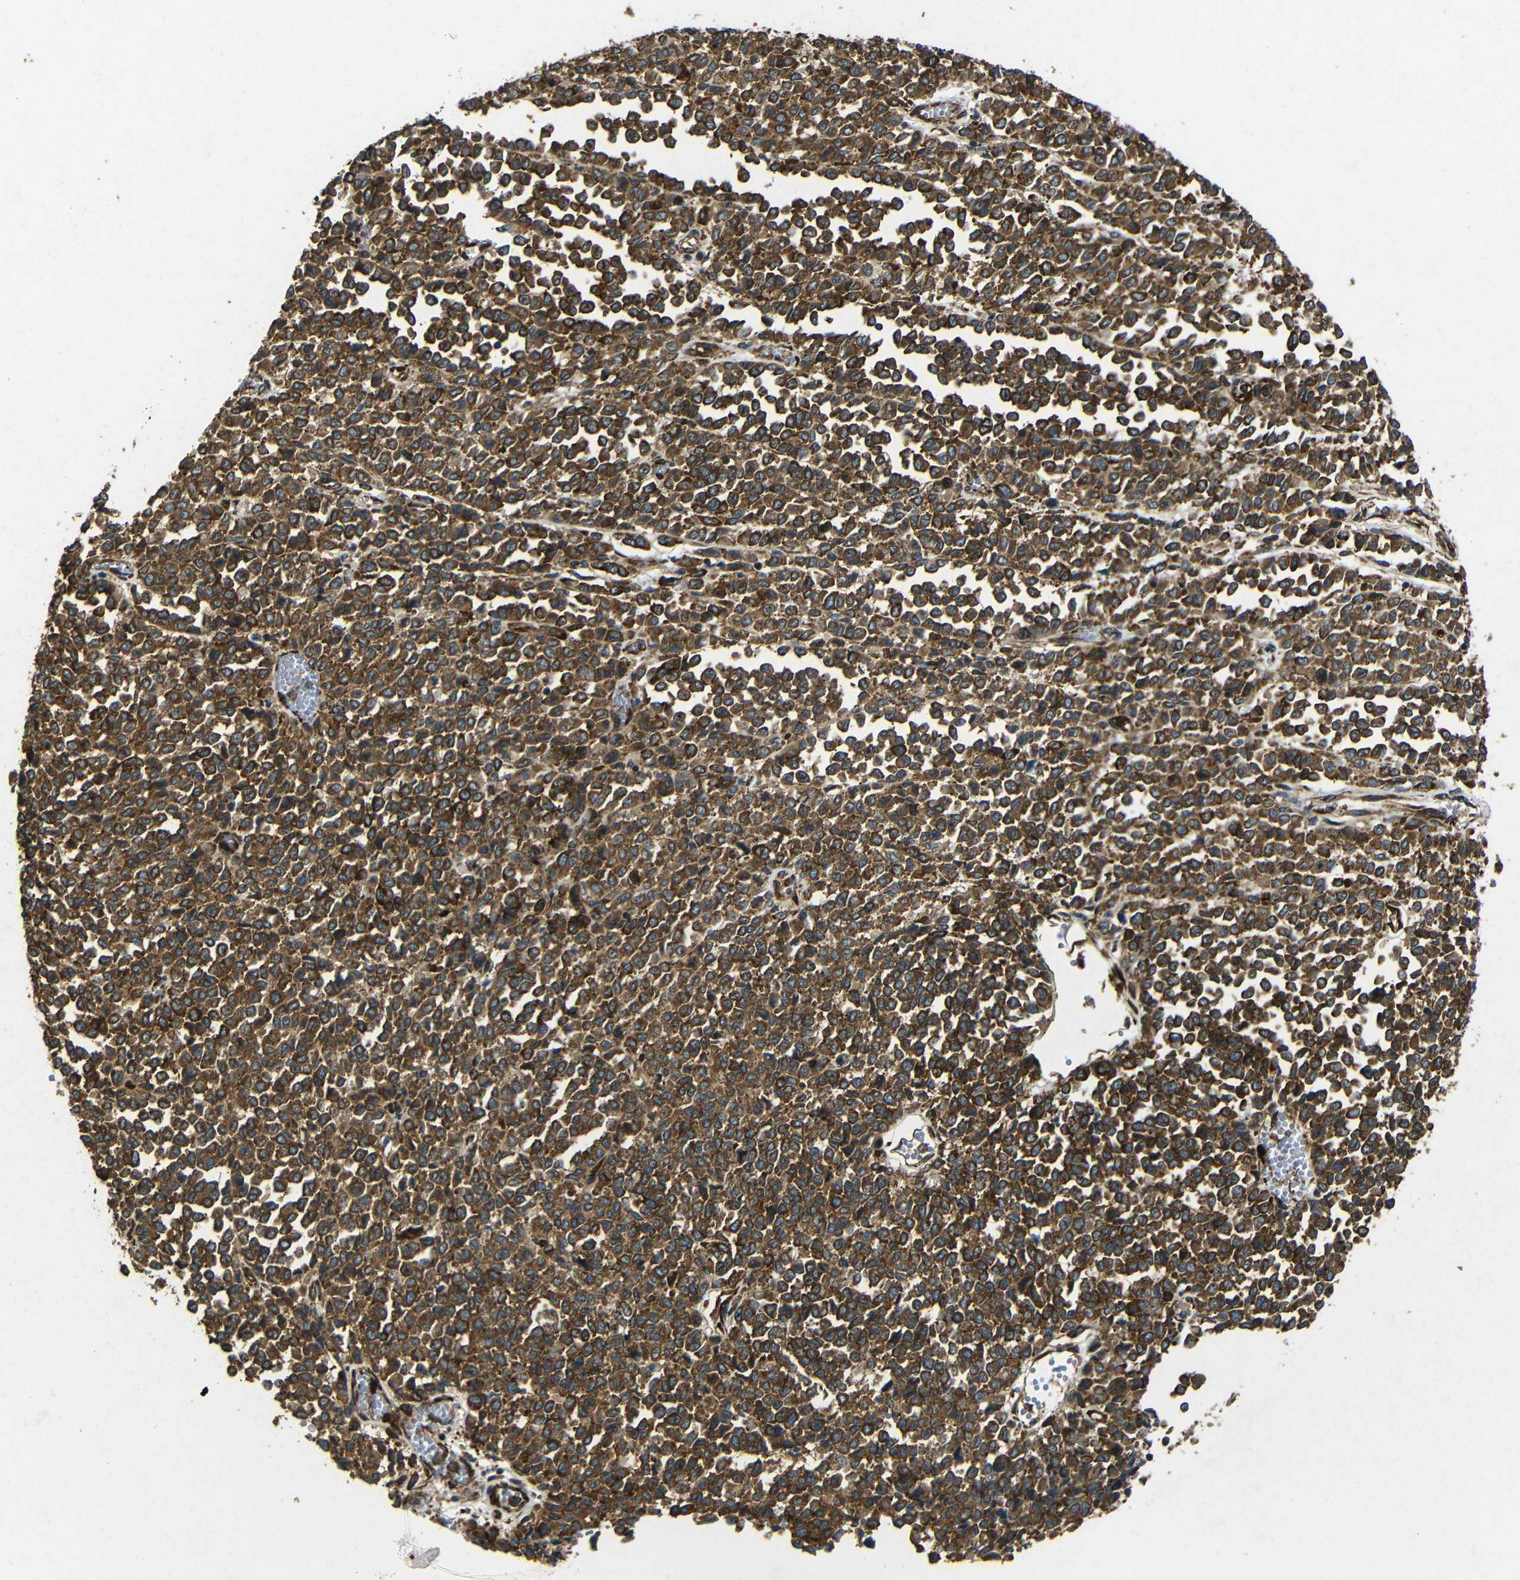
{"staining": {"intensity": "strong", "quantity": ">75%", "location": "cytoplasmic/membranous"}, "tissue": "melanoma", "cell_type": "Tumor cells", "image_type": "cancer", "snomed": [{"axis": "morphology", "description": "Malignant melanoma, Metastatic site"}, {"axis": "topography", "description": "Pancreas"}], "caption": "Protein staining of malignant melanoma (metastatic site) tissue exhibits strong cytoplasmic/membranous staining in approximately >75% of tumor cells.", "gene": "BTF3", "patient": {"sex": "female", "age": 30}}